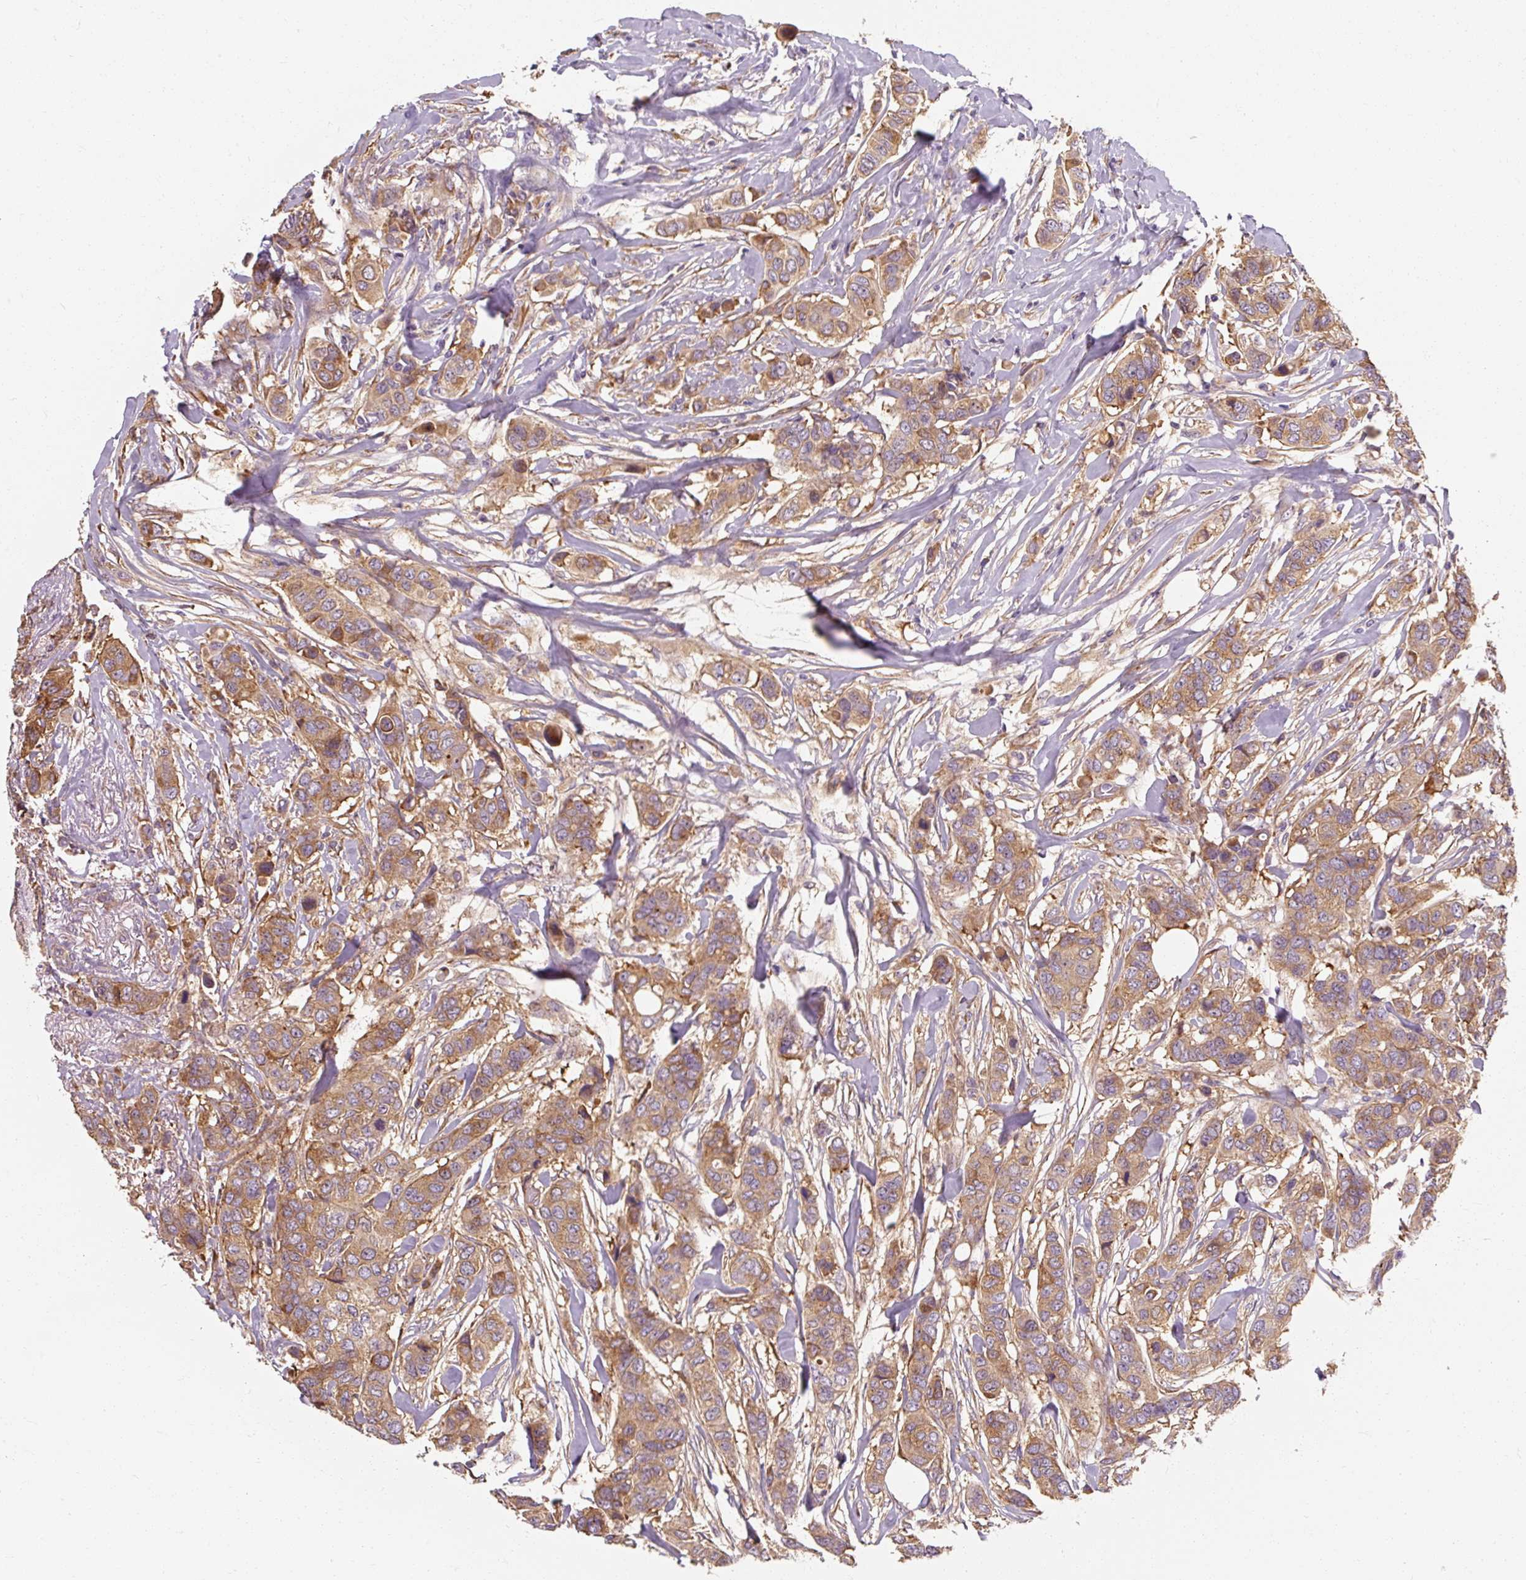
{"staining": {"intensity": "moderate", "quantity": ">75%", "location": "cytoplasmic/membranous"}, "tissue": "breast cancer", "cell_type": "Tumor cells", "image_type": "cancer", "snomed": [{"axis": "morphology", "description": "Lobular carcinoma"}, {"axis": "topography", "description": "Breast"}], "caption": "Immunohistochemistry of human breast cancer (lobular carcinoma) displays medium levels of moderate cytoplasmic/membranous positivity in approximately >75% of tumor cells. (Stains: DAB (3,3'-diaminobenzidine) in brown, nuclei in blue, Microscopy: brightfield microscopy at high magnification).", "gene": "TBC1D4", "patient": {"sex": "female", "age": 51}}